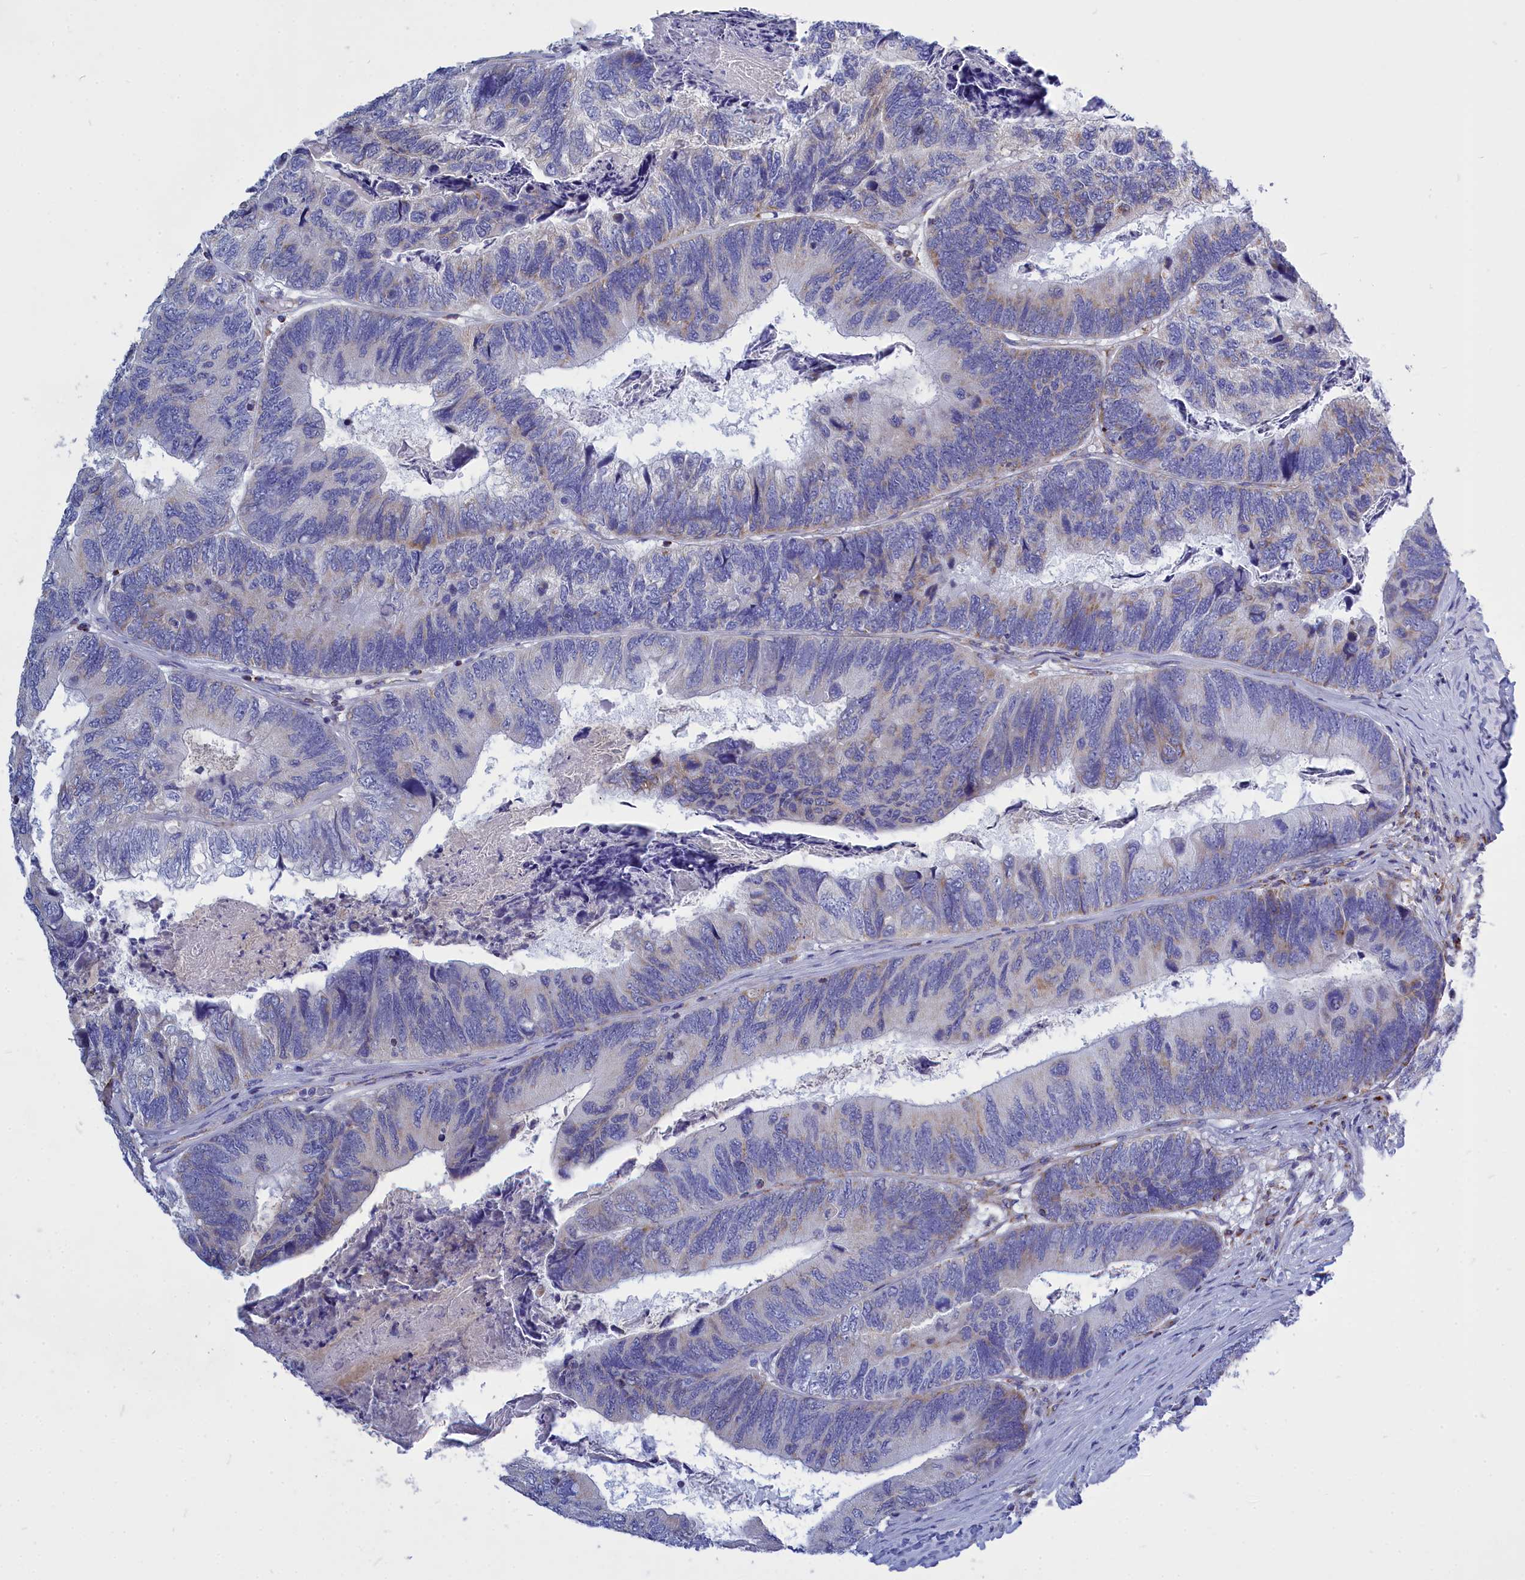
{"staining": {"intensity": "moderate", "quantity": "<25%", "location": "cytoplasmic/membranous"}, "tissue": "colorectal cancer", "cell_type": "Tumor cells", "image_type": "cancer", "snomed": [{"axis": "morphology", "description": "Adenocarcinoma, NOS"}, {"axis": "topography", "description": "Colon"}], "caption": "IHC (DAB (3,3'-diaminobenzidine)) staining of colorectal cancer displays moderate cytoplasmic/membranous protein expression in about <25% of tumor cells.", "gene": "CCRL2", "patient": {"sex": "female", "age": 67}}